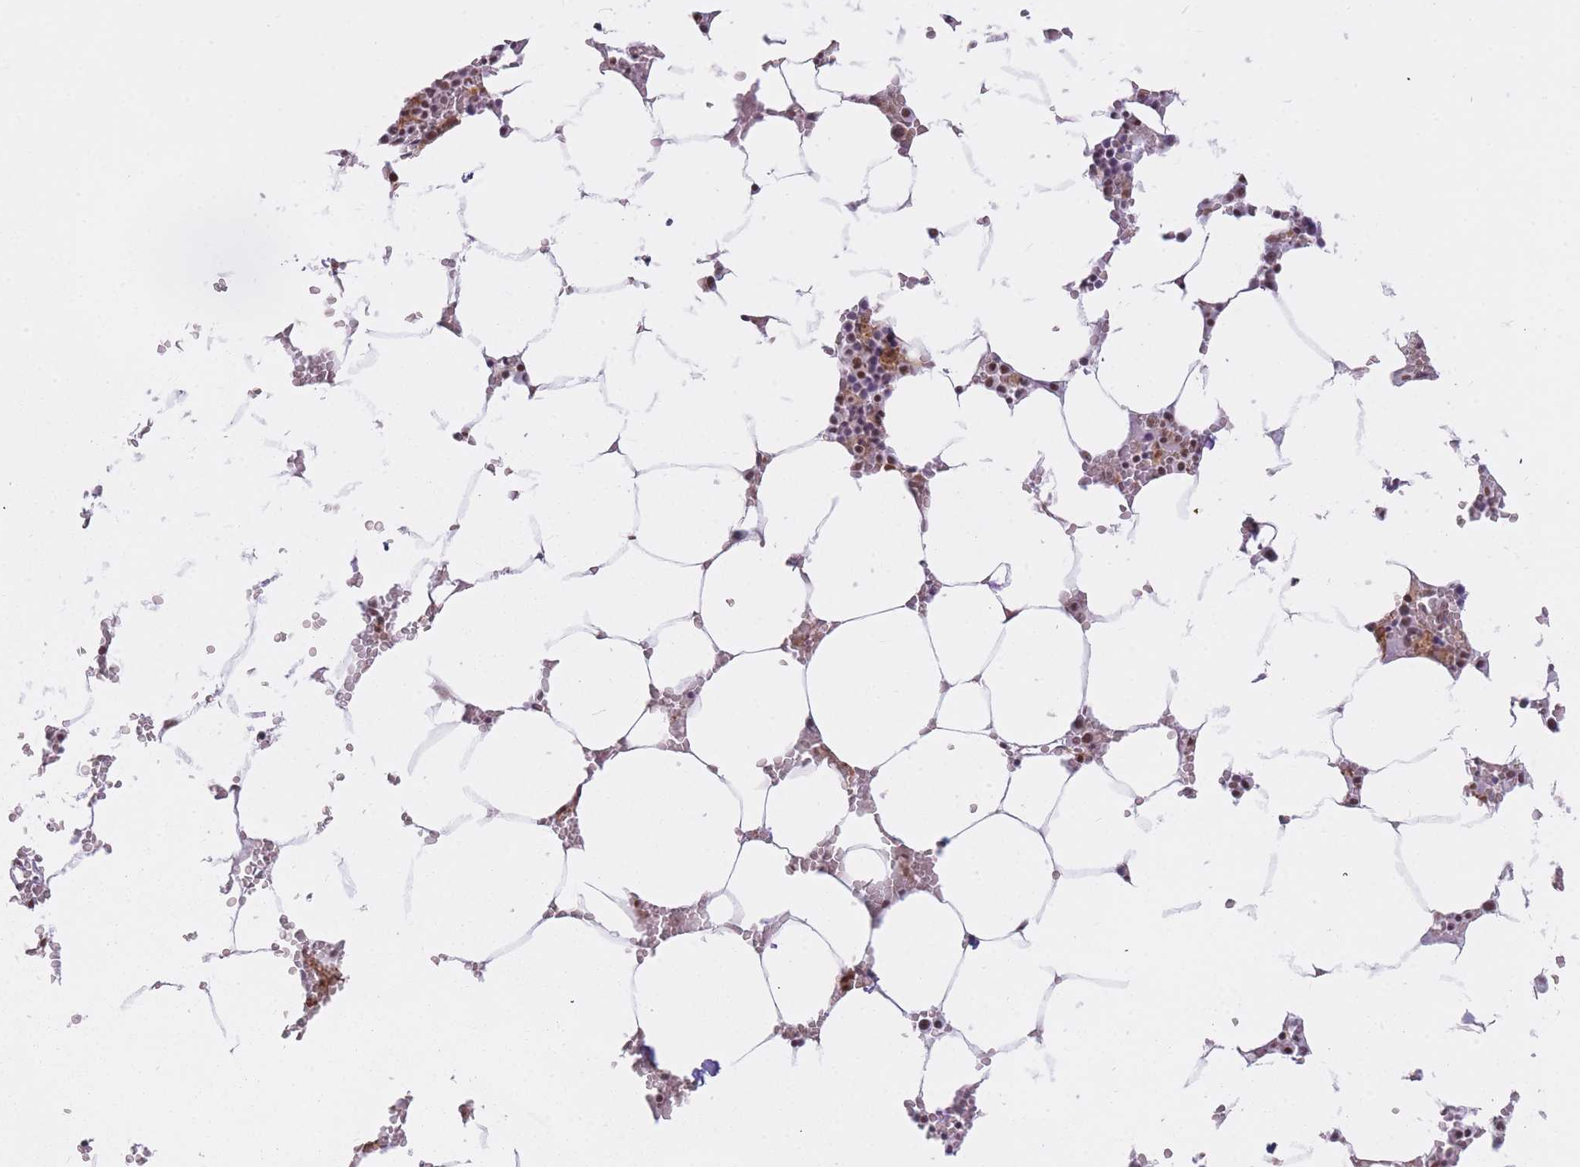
{"staining": {"intensity": "moderate", "quantity": "25%-75%", "location": "nuclear"}, "tissue": "bone marrow", "cell_type": "Hematopoietic cells", "image_type": "normal", "snomed": [{"axis": "morphology", "description": "Normal tissue, NOS"}, {"axis": "topography", "description": "Bone marrow"}], "caption": "Protein staining of benign bone marrow shows moderate nuclear expression in about 25%-75% of hematopoietic cells. The staining was performed using DAB (3,3'-diaminobenzidine) to visualize the protein expression in brown, while the nuclei were stained in blue with hematoxylin (Magnification: 20x).", "gene": "HNRNPUL1", "patient": {"sex": "male", "age": 70}}